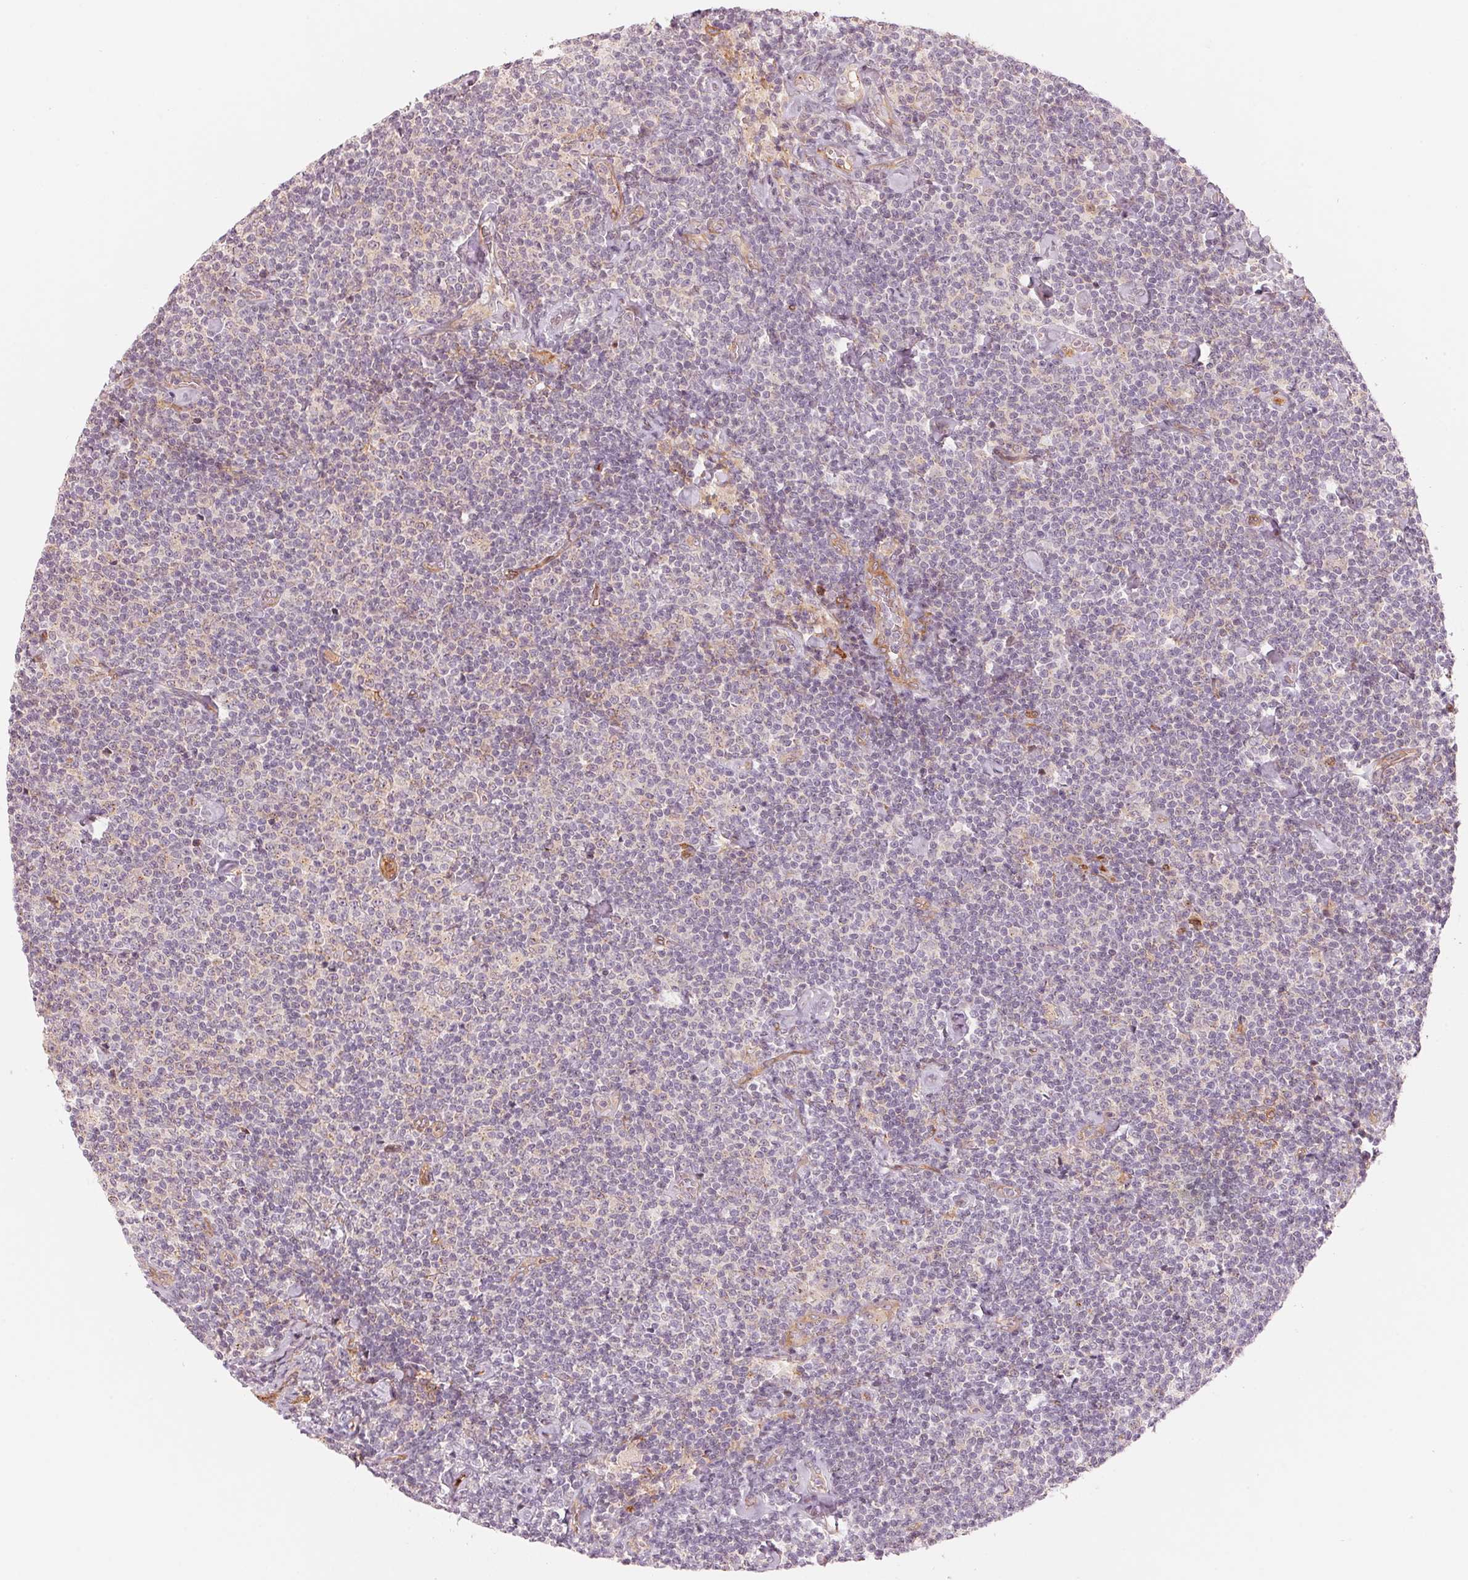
{"staining": {"intensity": "negative", "quantity": "none", "location": "none"}, "tissue": "lymphoma", "cell_type": "Tumor cells", "image_type": "cancer", "snomed": [{"axis": "morphology", "description": "Malignant lymphoma, non-Hodgkin's type, Low grade"}, {"axis": "topography", "description": "Lymph node"}], "caption": "The photomicrograph displays no staining of tumor cells in lymphoma.", "gene": "SLC17A4", "patient": {"sex": "male", "age": 81}}